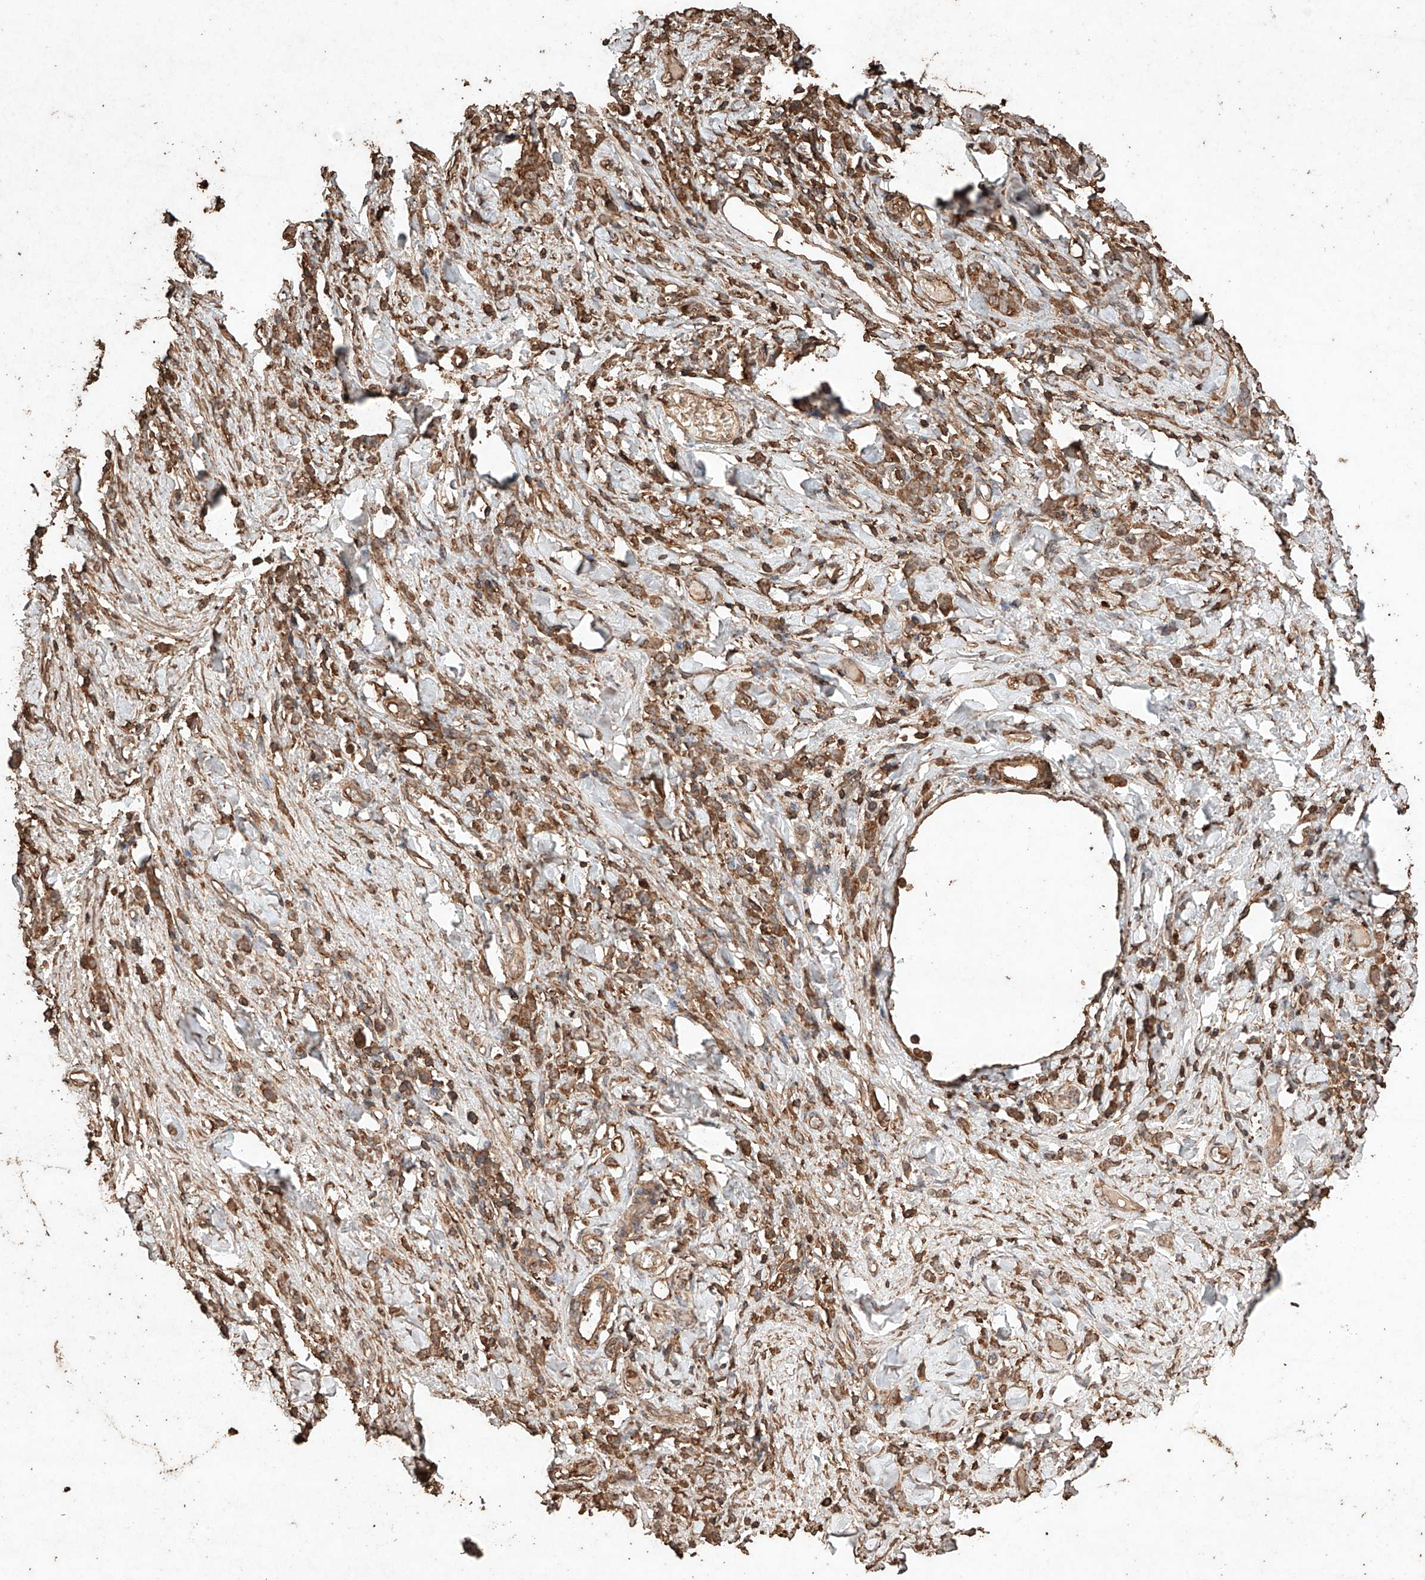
{"staining": {"intensity": "moderate", "quantity": ">75%", "location": "cytoplasmic/membranous"}, "tissue": "stomach cancer", "cell_type": "Tumor cells", "image_type": "cancer", "snomed": [{"axis": "morphology", "description": "Normal tissue, NOS"}, {"axis": "morphology", "description": "Adenocarcinoma, NOS"}, {"axis": "topography", "description": "Stomach"}], "caption": "Immunohistochemistry (IHC) histopathology image of human stomach cancer stained for a protein (brown), which exhibits medium levels of moderate cytoplasmic/membranous positivity in about >75% of tumor cells.", "gene": "M6PR", "patient": {"sex": "male", "age": 82}}